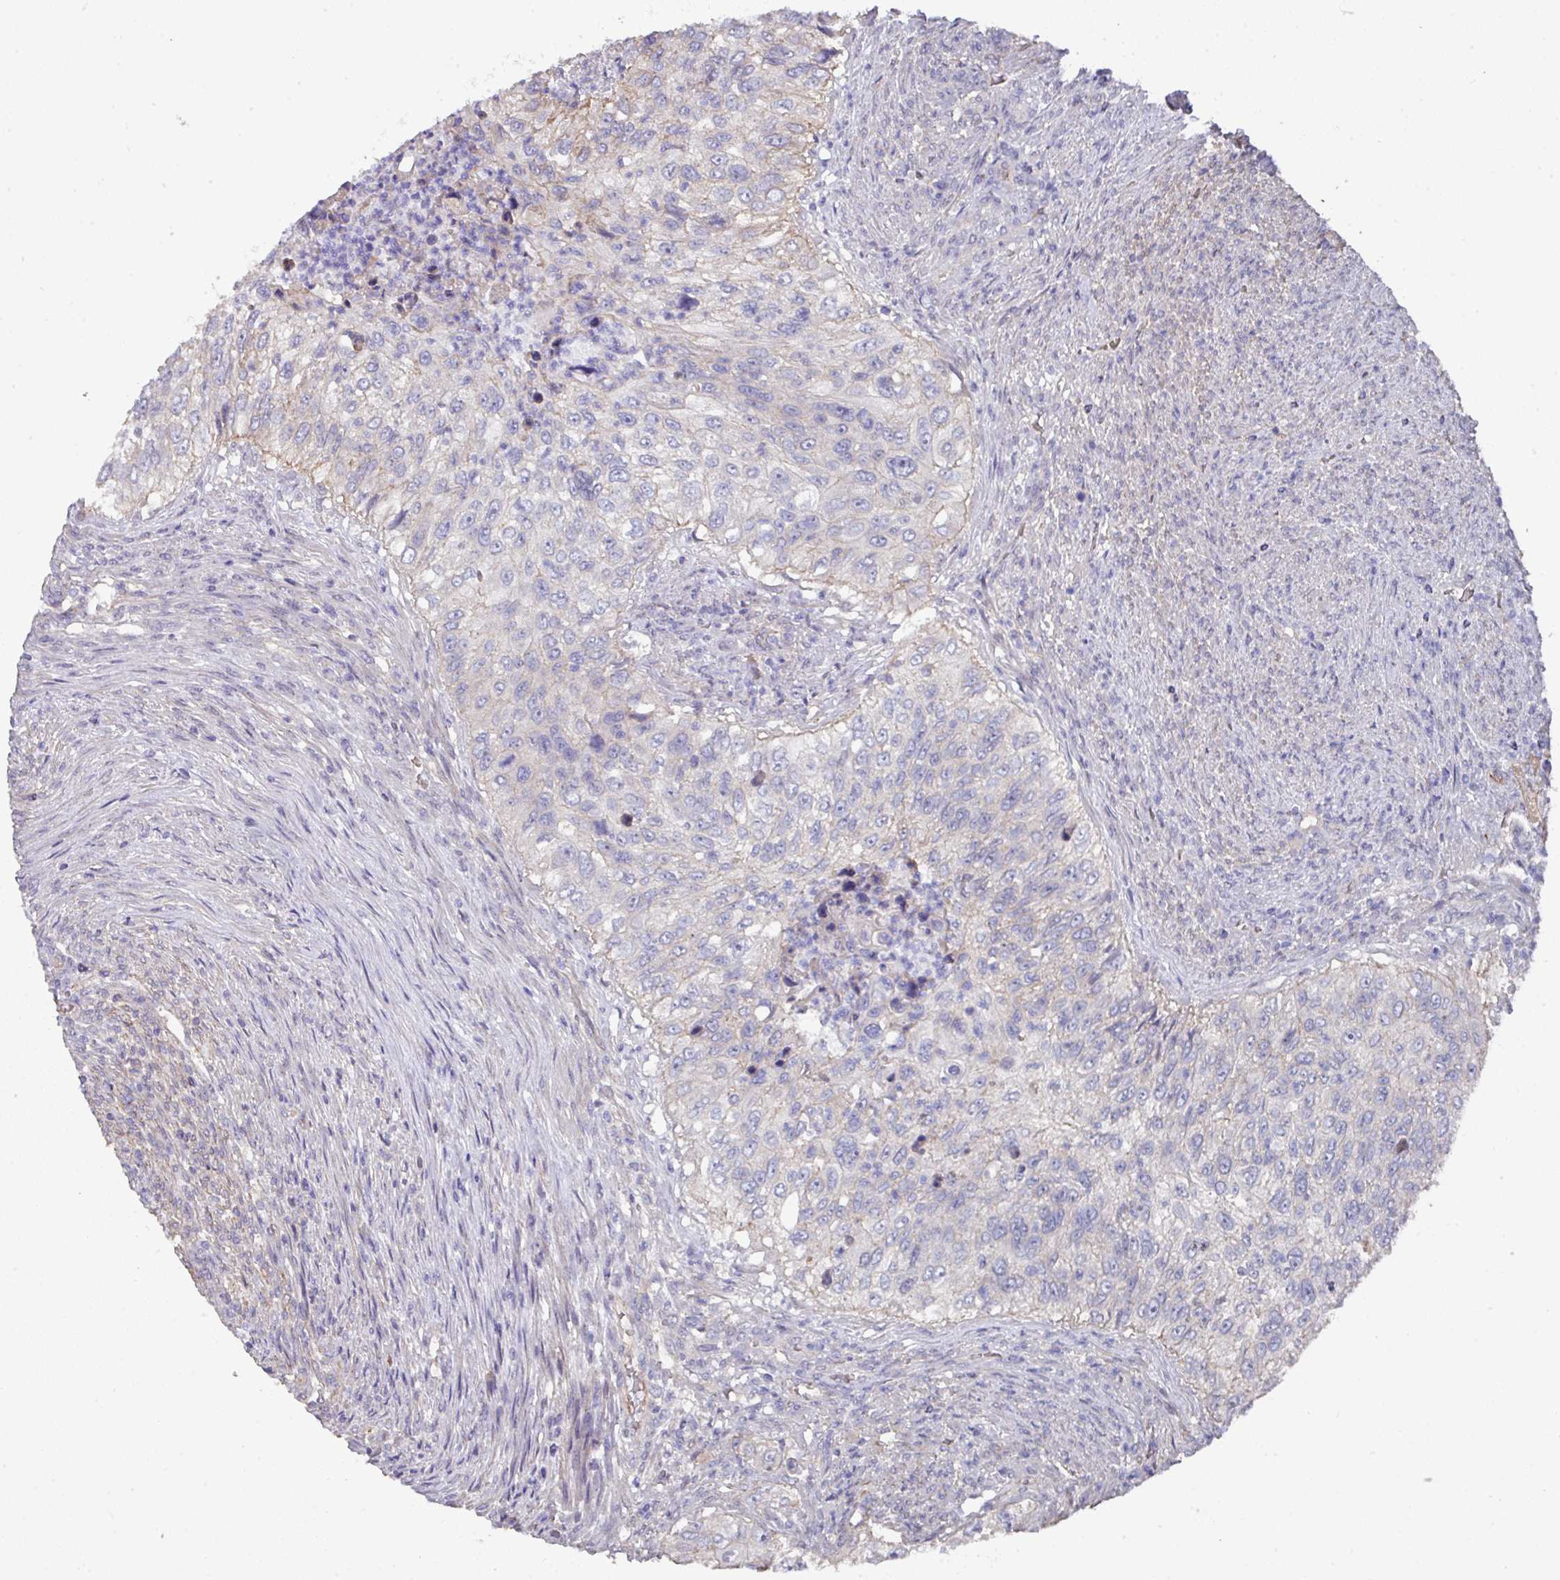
{"staining": {"intensity": "negative", "quantity": "none", "location": "none"}, "tissue": "urothelial cancer", "cell_type": "Tumor cells", "image_type": "cancer", "snomed": [{"axis": "morphology", "description": "Urothelial carcinoma, High grade"}, {"axis": "topography", "description": "Urinary bladder"}], "caption": "A micrograph of human urothelial cancer is negative for staining in tumor cells.", "gene": "PRR5", "patient": {"sex": "female", "age": 60}}